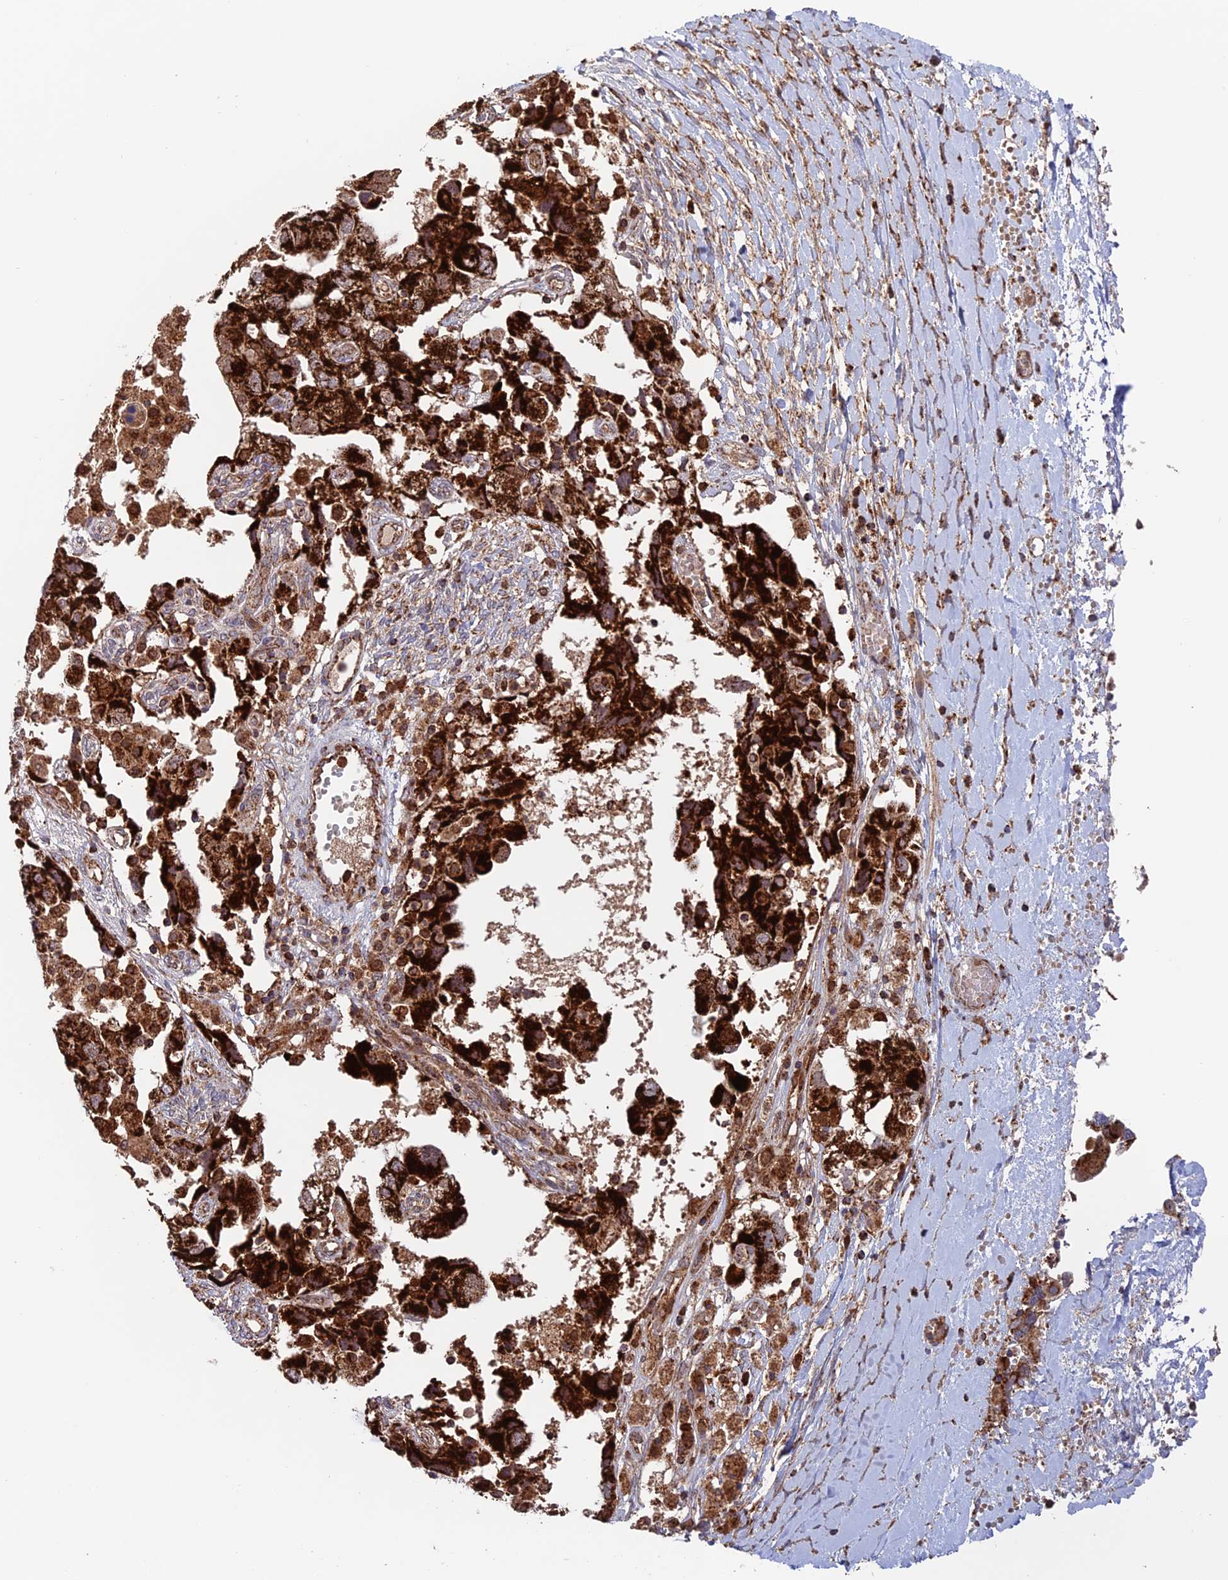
{"staining": {"intensity": "strong", "quantity": ">75%", "location": "cytoplasmic/membranous"}, "tissue": "ovarian cancer", "cell_type": "Tumor cells", "image_type": "cancer", "snomed": [{"axis": "morphology", "description": "Carcinoma, NOS"}, {"axis": "morphology", "description": "Cystadenocarcinoma, serous, NOS"}, {"axis": "topography", "description": "Ovary"}], "caption": "A micrograph of ovarian cancer stained for a protein reveals strong cytoplasmic/membranous brown staining in tumor cells. The protein is stained brown, and the nuclei are stained in blue (DAB (3,3'-diaminobenzidine) IHC with brightfield microscopy, high magnification).", "gene": "DTYMK", "patient": {"sex": "female", "age": 69}}